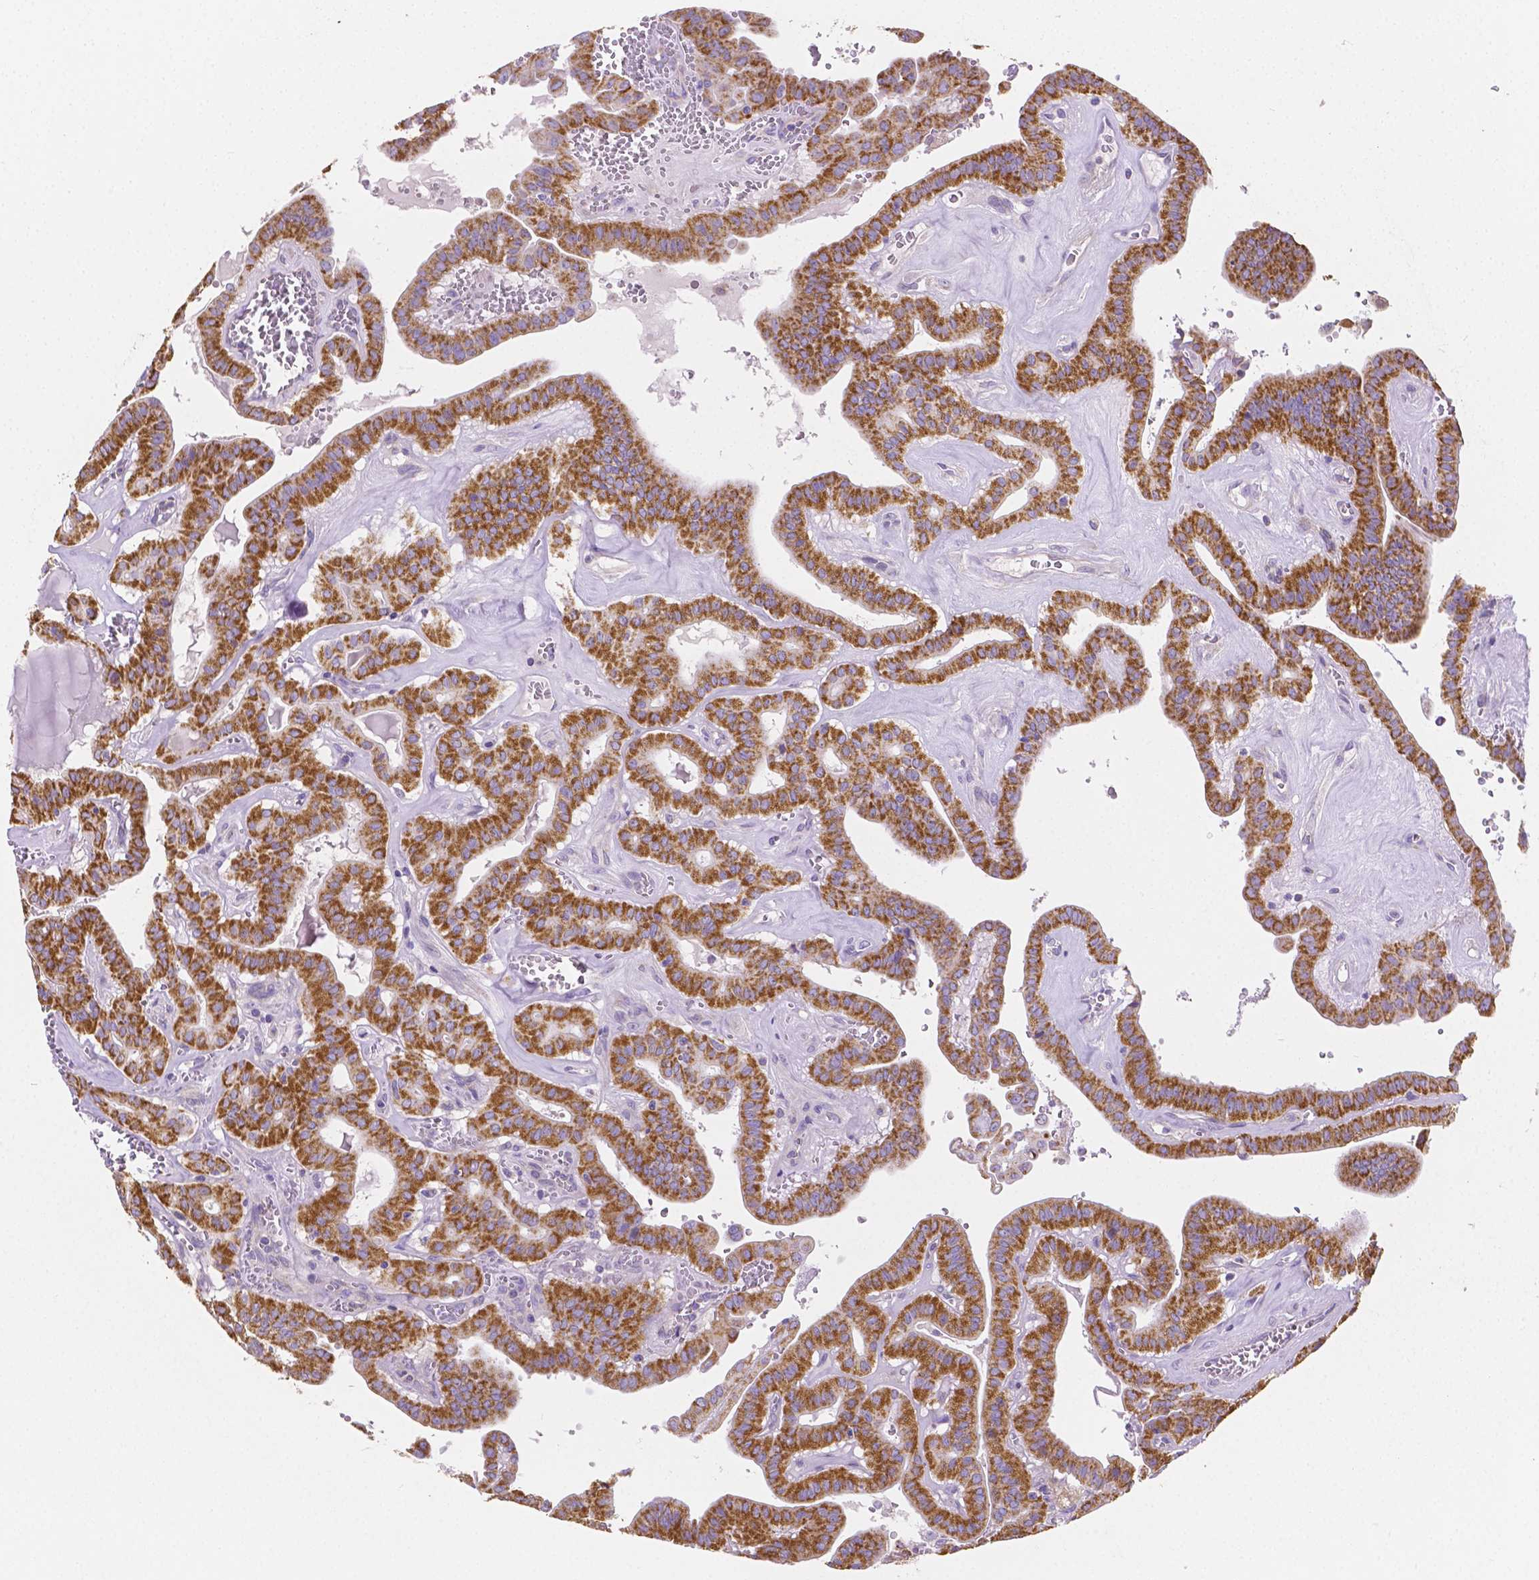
{"staining": {"intensity": "strong", "quantity": ">75%", "location": "cytoplasmic/membranous"}, "tissue": "thyroid cancer", "cell_type": "Tumor cells", "image_type": "cancer", "snomed": [{"axis": "morphology", "description": "Papillary adenocarcinoma, NOS"}, {"axis": "topography", "description": "Thyroid gland"}], "caption": "Thyroid papillary adenocarcinoma tissue exhibits strong cytoplasmic/membranous staining in approximately >75% of tumor cells", "gene": "SGTB", "patient": {"sex": "male", "age": 52}}